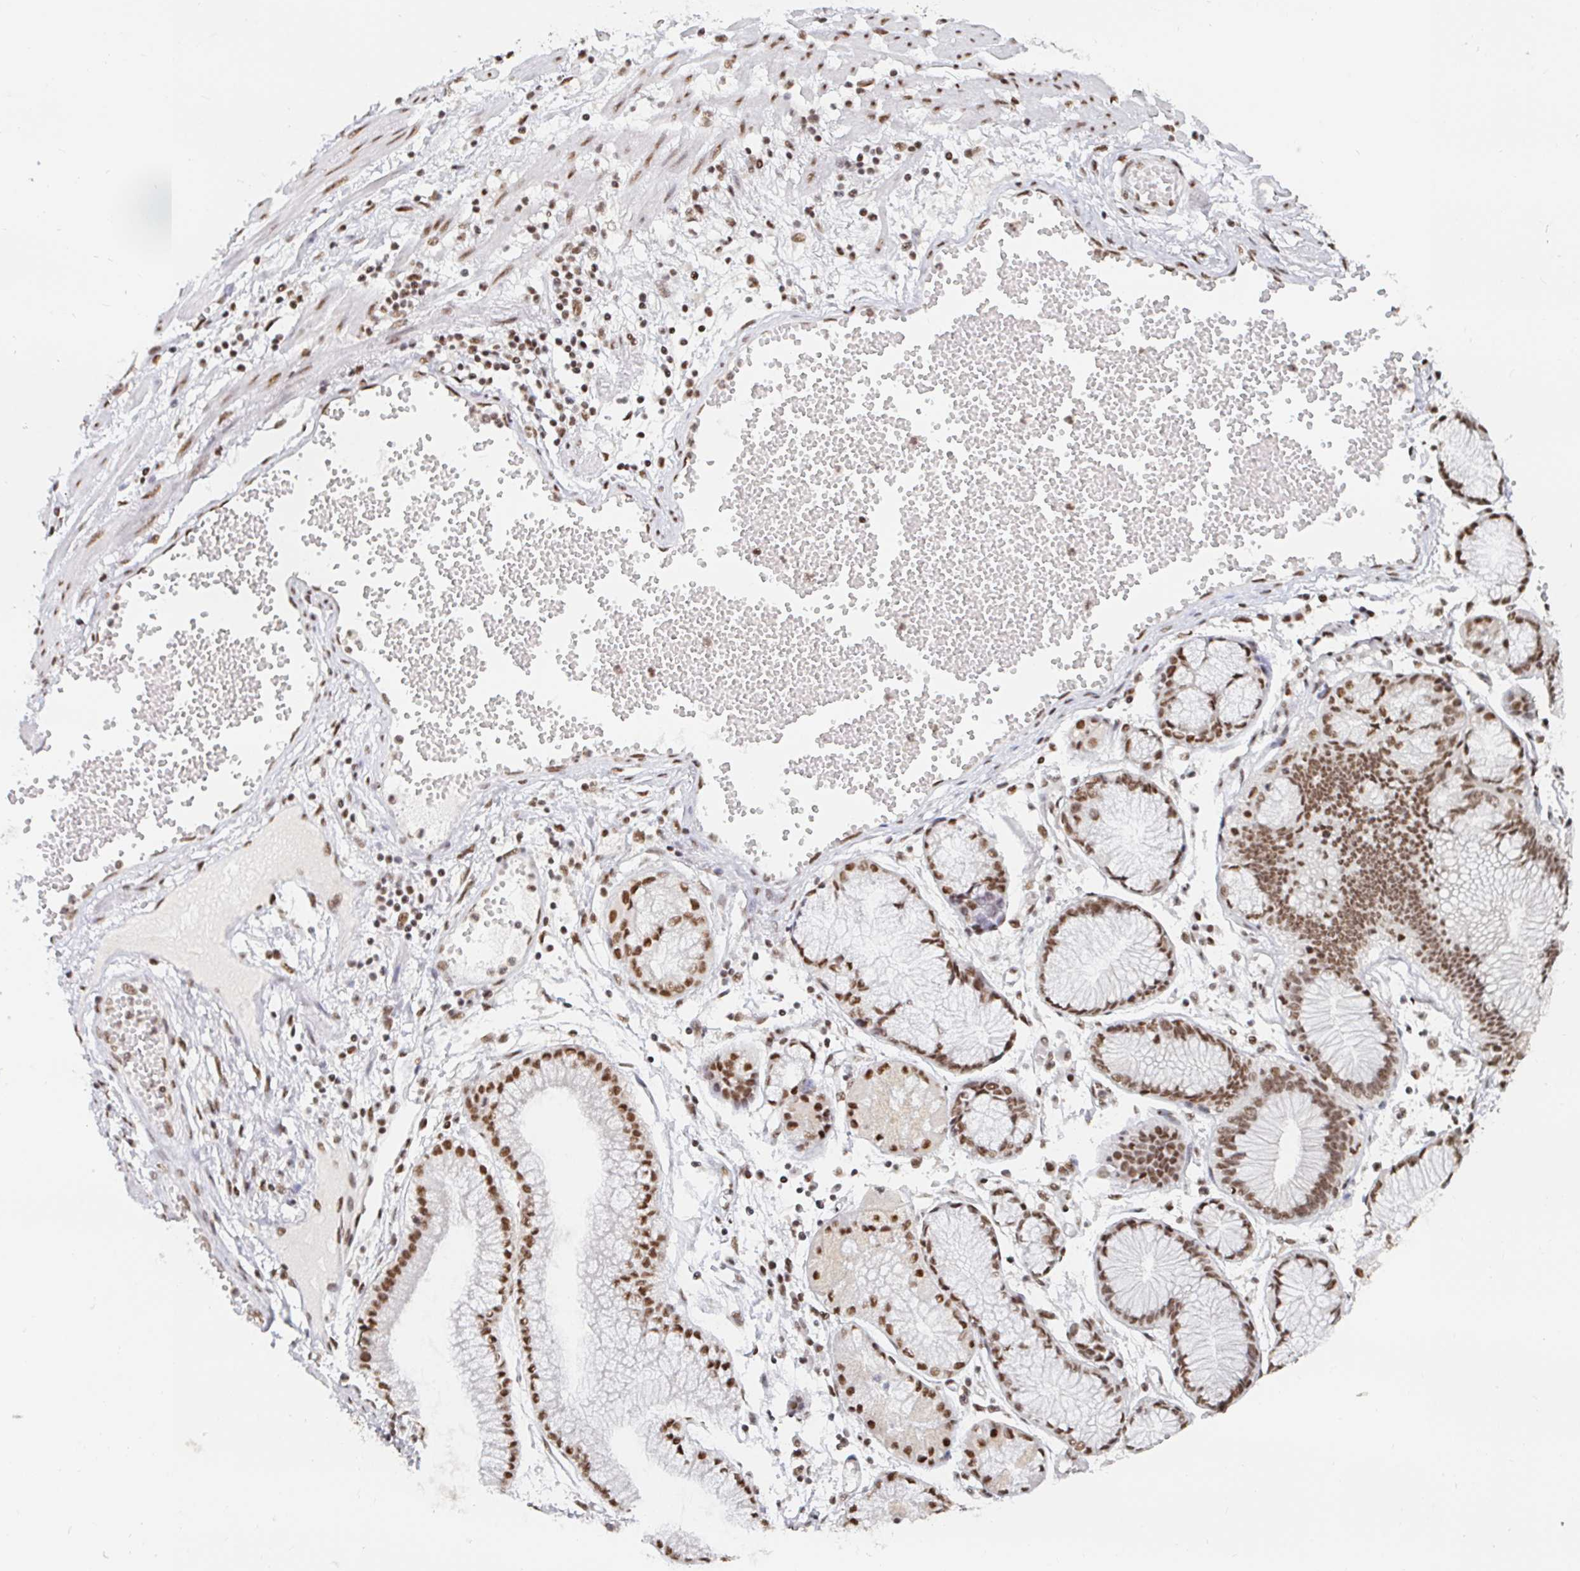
{"staining": {"intensity": "moderate", "quantity": ">75%", "location": "nuclear"}, "tissue": "stomach cancer", "cell_type": "Tumor cells", "image_type": "cancer", "snomed": [{"axis": "morphology", "description": "Adenocarcinoma, NOS"}, {"axis": "topography", "description": "Stomach, upper"}], "caption": "Human stomach adenocarcinoma stained with a brown dye reveals moderate nuclear positive positivity in approximately >75% of tumor cells.", "gene": "RBMX", "patient": {"sex": "male", "age": 69}}